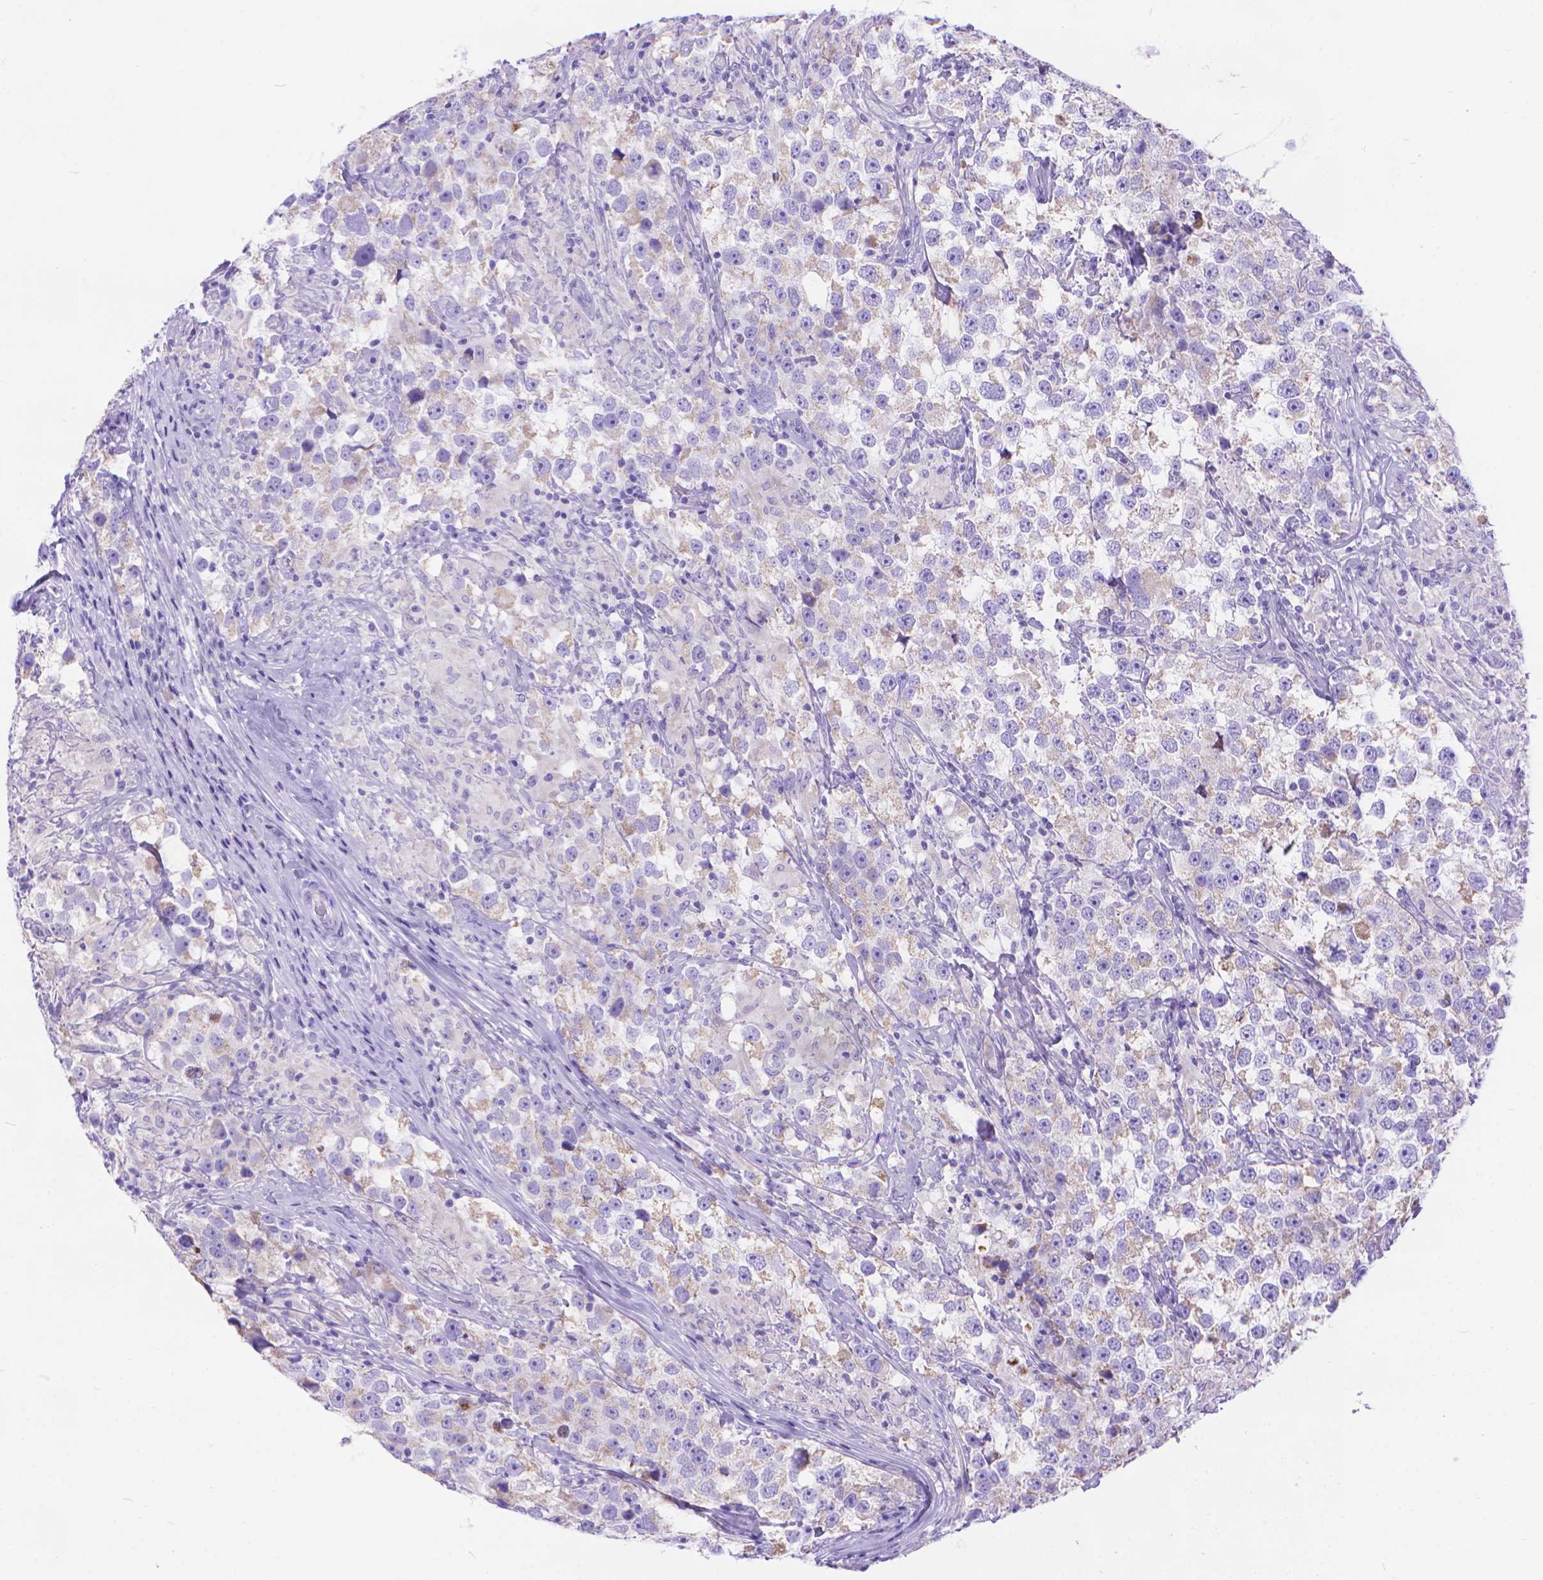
{"staining": {"intensity": "weak", "quantity": "<25%", "location": "cytoplasmic/membranous"}, "tissue": "testis cancer", "cell_type": "Tumor cells", "image_type": "cancer", "snomed": [{"axis": "morphology", "description": "Seminoma, NOS"}, {"axis": "topography", "description": "Testis"}], "caption": "DAB immunohistochemical staining of human testis cancer exhibits no significant expression in tumor cells.", "gene": "DHRS2", "patient": {"sex": "male", "age": 46}}